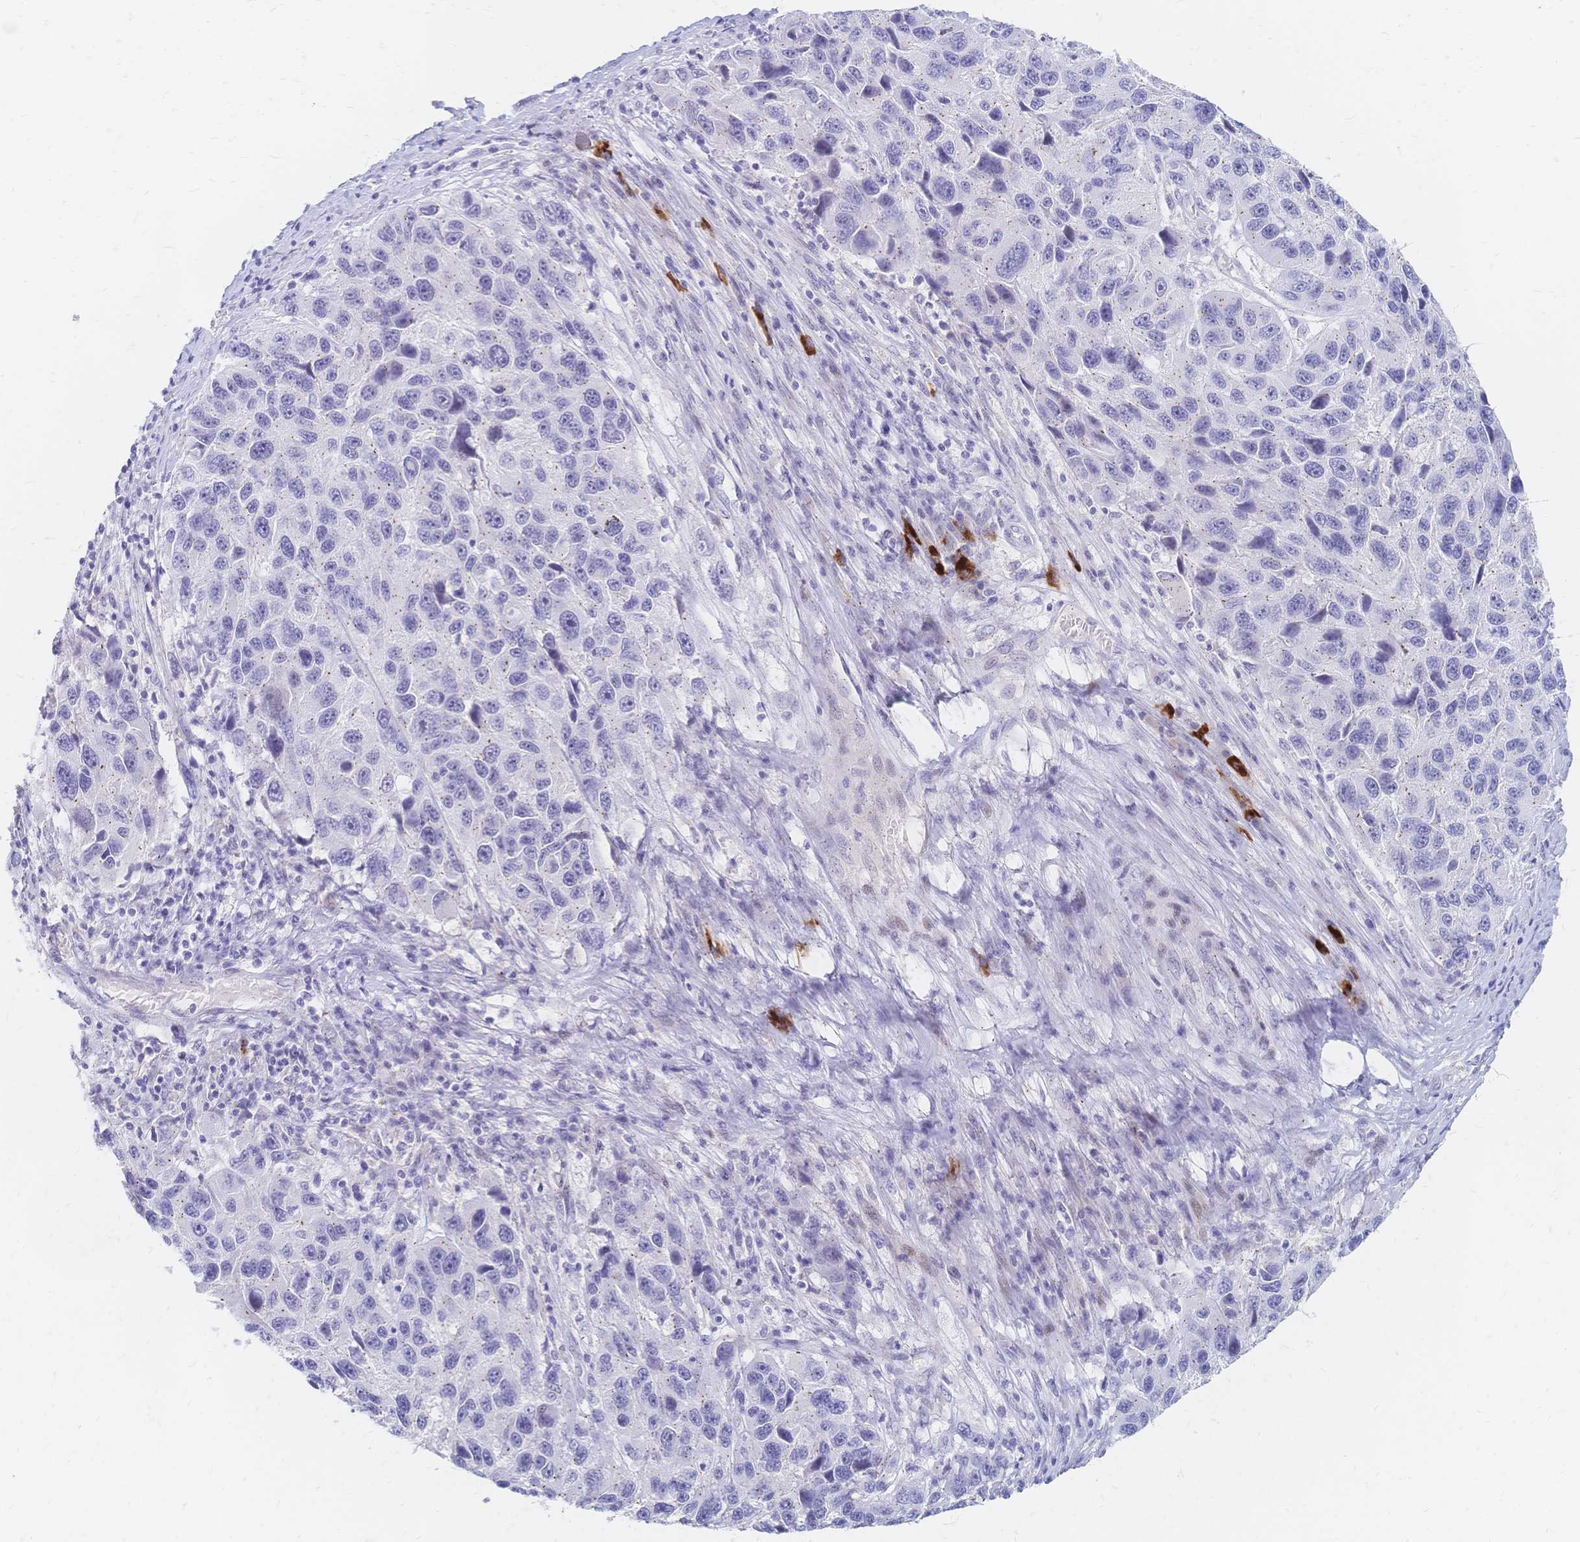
{"staining": {"intensity": "negative", "quantity": "none", "location": "none"}, "tissue": "melanoma", "cell_type": "Tumor cells", "image_type": "cancer", "snomed": [{"axis": "morphology", "description": "Malignant melanoma, NOS"}, {"axis": "topography", "description": "Skin"}], "caption": "Human melanoma stained for a protein using immunohistochemistry (IHC) demonstrates no positivity in tumor cells.", "gene": "PSORS1C2", "patient": {"sex": "male", "age": 53}}